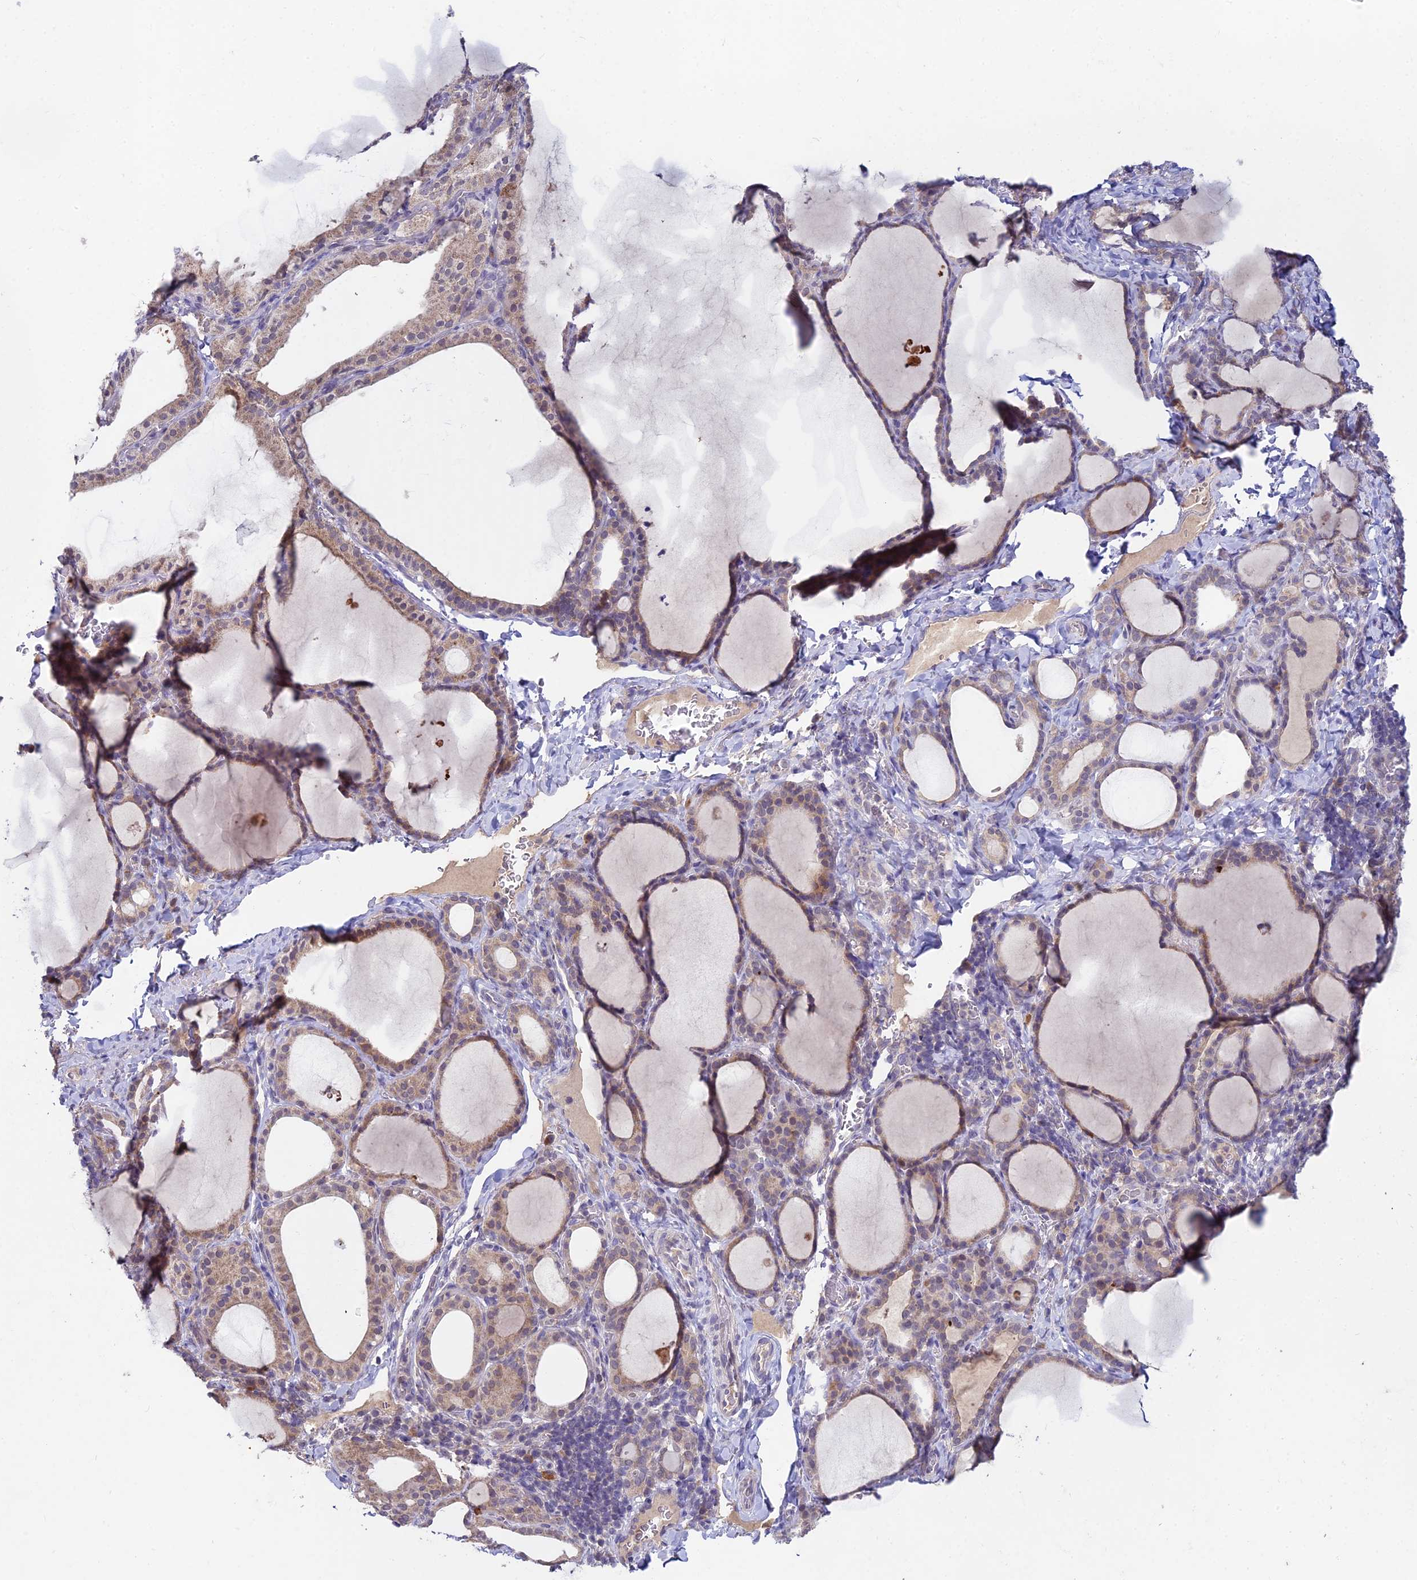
{"staining": {"intensity": "moderate", "quantity": ">75%", "location": "cytoplasmic/membranous"}, "tissue": "thyroid gland", "cell_type": "Glandular cells", "image_type": "normal", "snomed": [{"axis": "morphology", "description": "Normal tissue, NOS"}, {"axis": "topography", "description": "Thyroid gland"}], "caption": "Immunohistochemistry (IHC) (DAB) staining of benign human thyroid gland reveals moderate cytoplasmic/membranous protein positivity in approximately >75% of glandular cells.", "gene": "WDR43", "patient": {"sex": "female", "age": 39}}